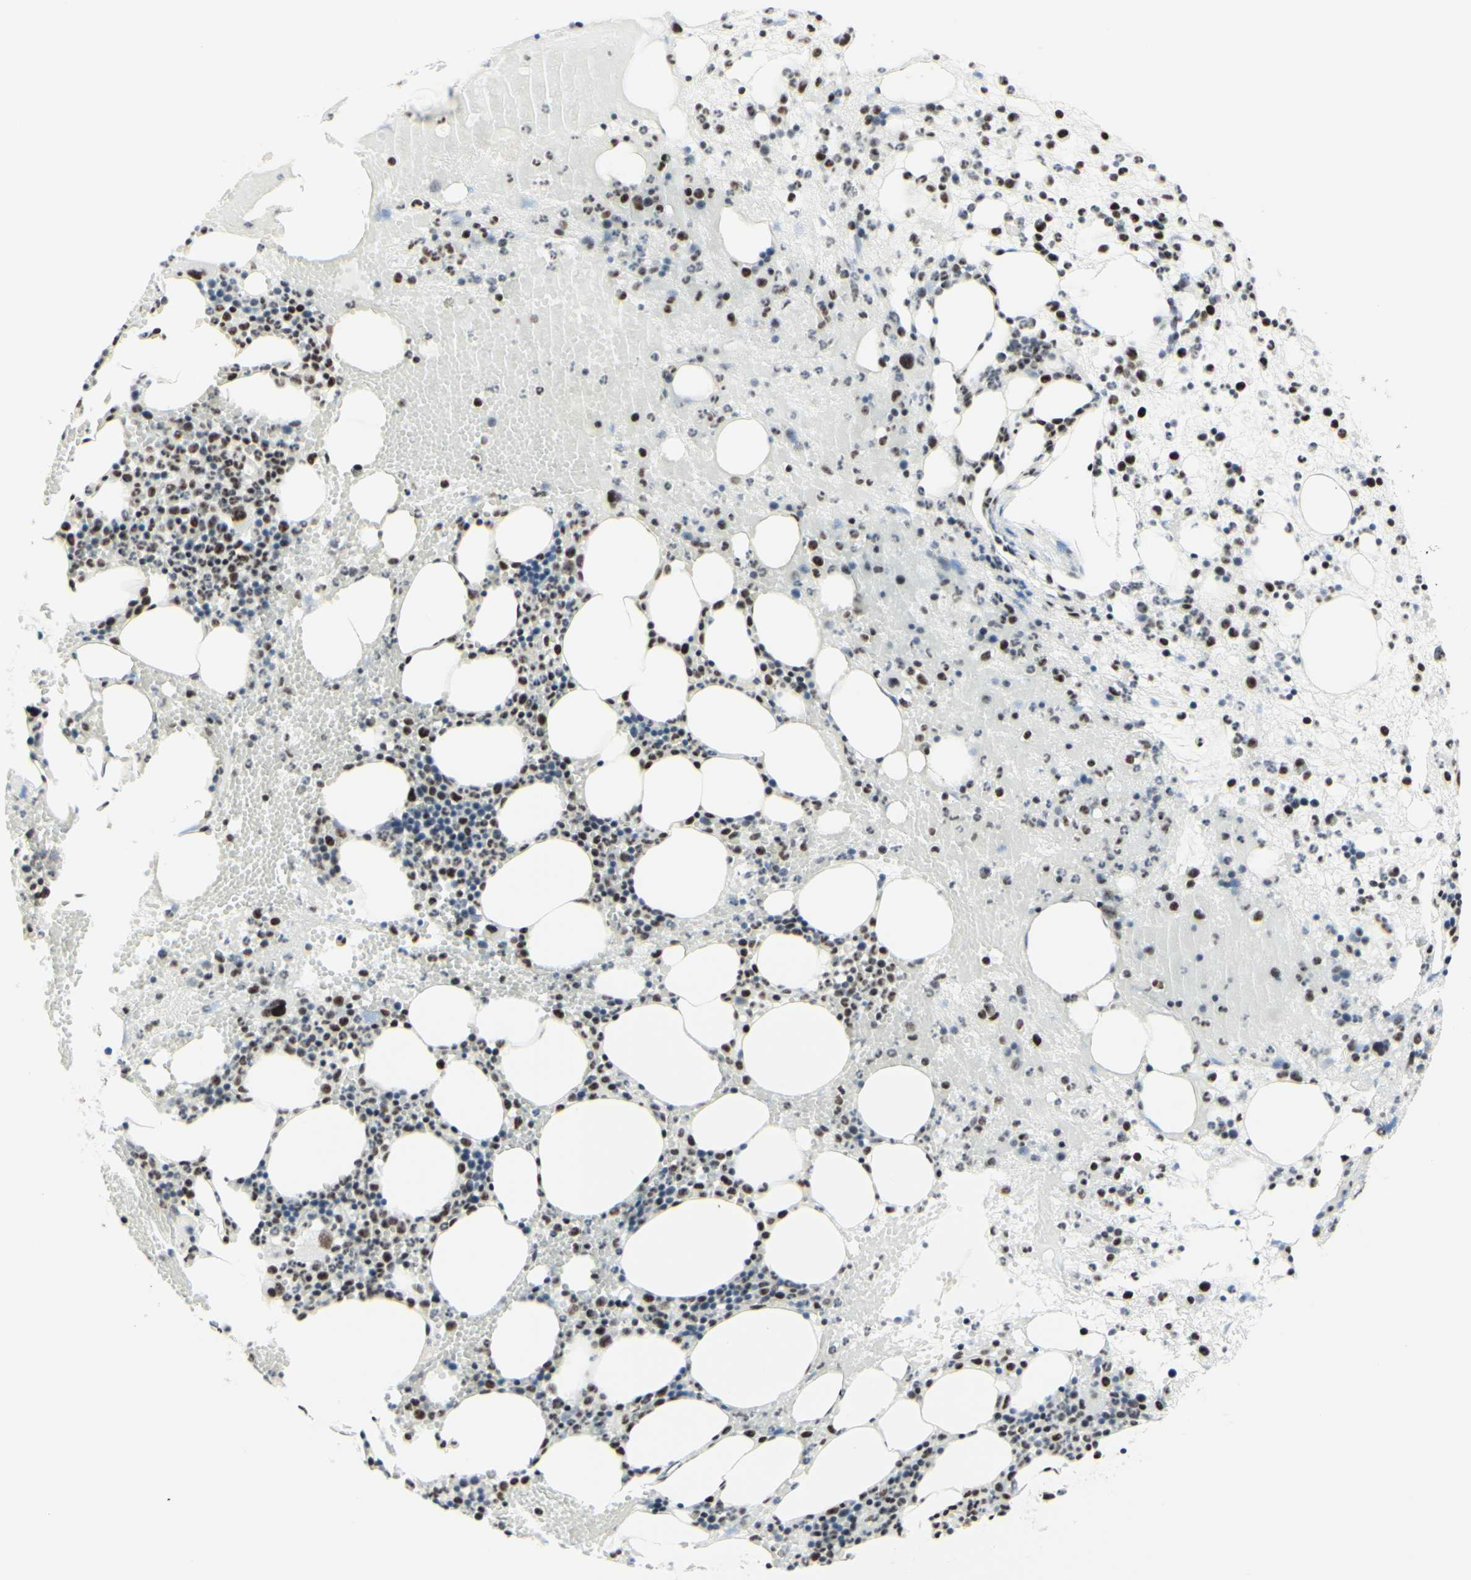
{"staining": {"intensity": "strong", "quantity": "25%-75%", "location": "nuclear"}, "tissue": "bone marrow", "cell_type": "Hematopoietic cells", "image_type": "normal", "snomed": [{"axis": "morphology", "description": "Normal tissue, NOS"}, {"axis": "morphology", "description": "Inflammation, NOS"}, {"axis": "topography", "description": "Bone marrow"}], "caption": "Protein expression analysis of benign bone marrow shows strong nuclear staining in approximately 25%-75% of hematopoietic cells.", "gene": "WTAP", "patient": {"sex": "female", "age": 79}}